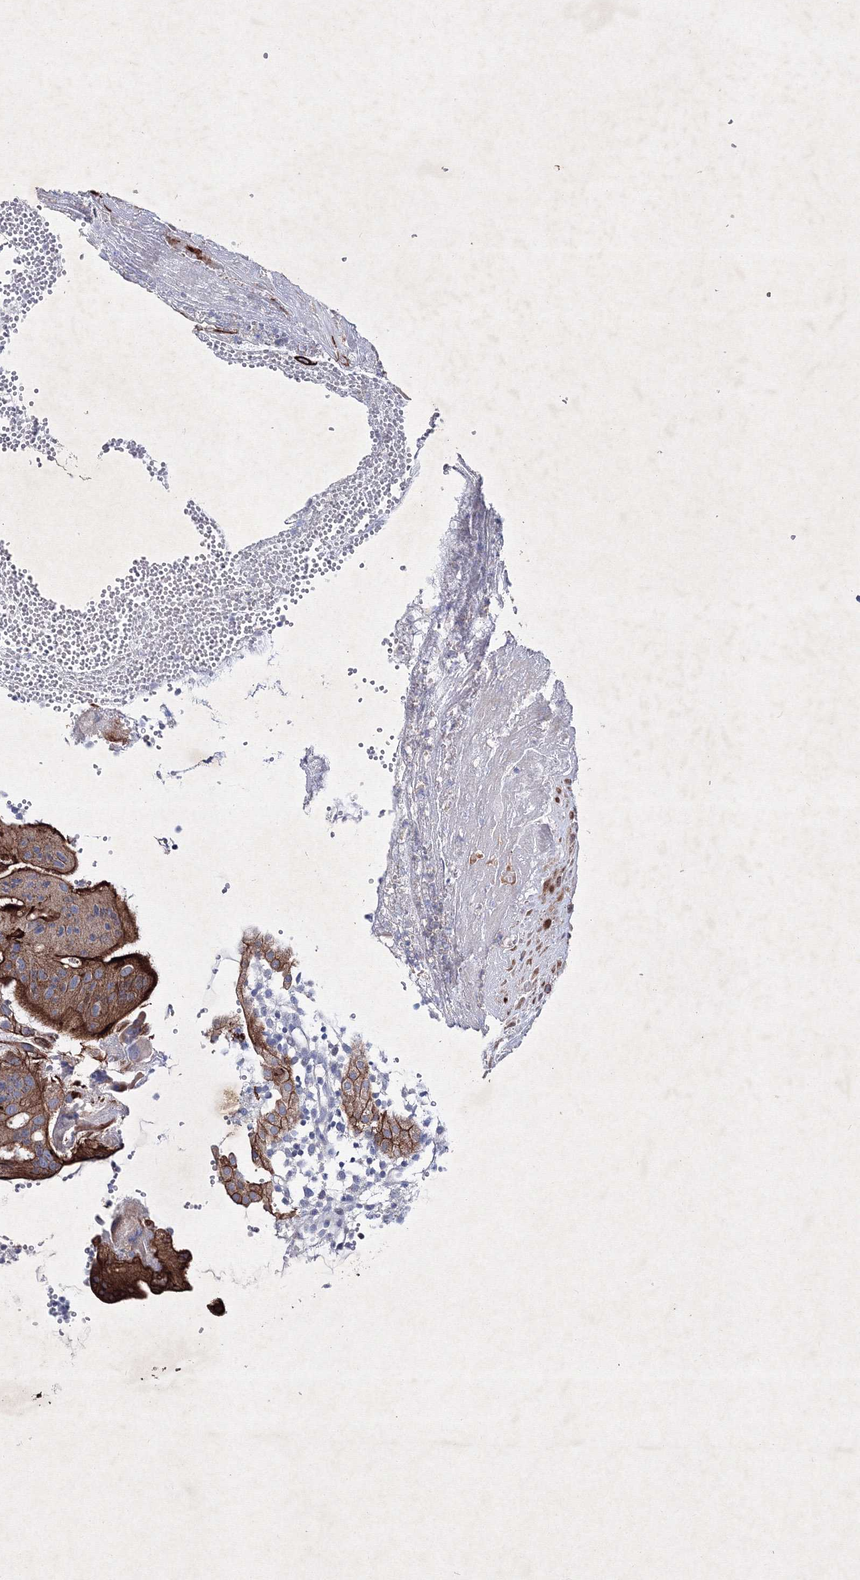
{"staining": {"intensity": "strong", "quantity": ">75%", "location": "cytoplasmic/membranous"}, "tissue": "placenta", "cell_type": "Trophoblastic cells", "image_type": "normal", "snomed": [{"axis": "morphology", "description": "Normal tissue, NOS"}, {"axis": "topography", "description": "Placenta"}], "caption": "Protein staining of benign placenta displays strong cytoplasmic/membranous staining in about >75% of trophoblastic cells. (DAB IHC with brightfield microscopy, high magnification).", "gene": "SMIM29", "patient": {"sex": "female", "age": 18}}